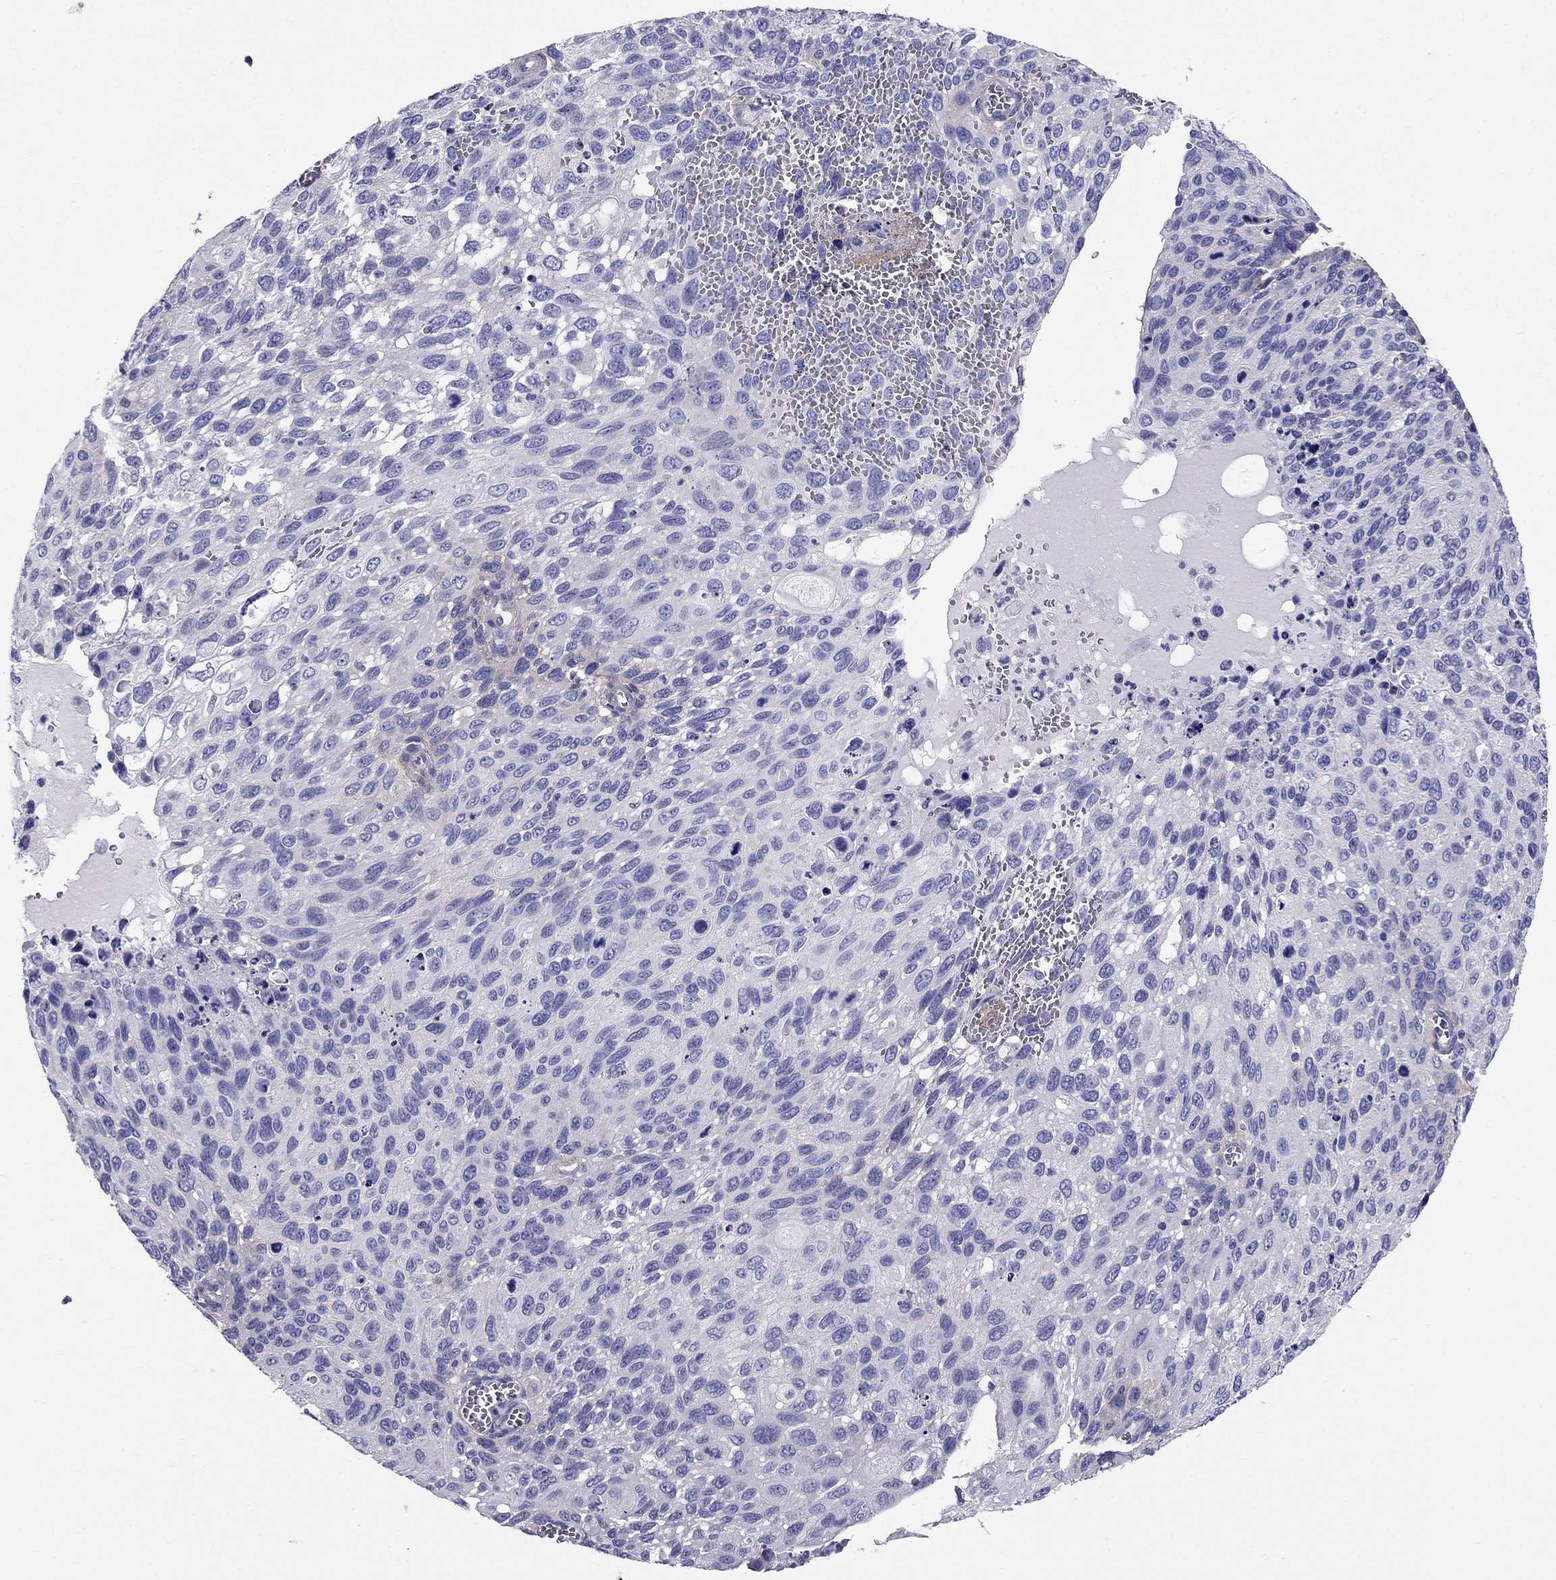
{"staining": {"intensity": "weak", "quantity": "<25%", "location": "cytoplasmic/membranous"}, "tissue": "cervical cancer", "cell_type": "Tumor cells", "image_type": "cancer", "snomed": [{"axis": "morphology", "description": "Squamous cell carcinoma, NOS"}, {"axis": "topography", "description": "Cervix"}], "caption": "IHC micrograph of squamous cell carcinoma (cervical) stained for a protein (brown), which exhibits no staining in tumor cells.", "gene": "GPR50", "patient": {"sex": "female", "age": 70}}